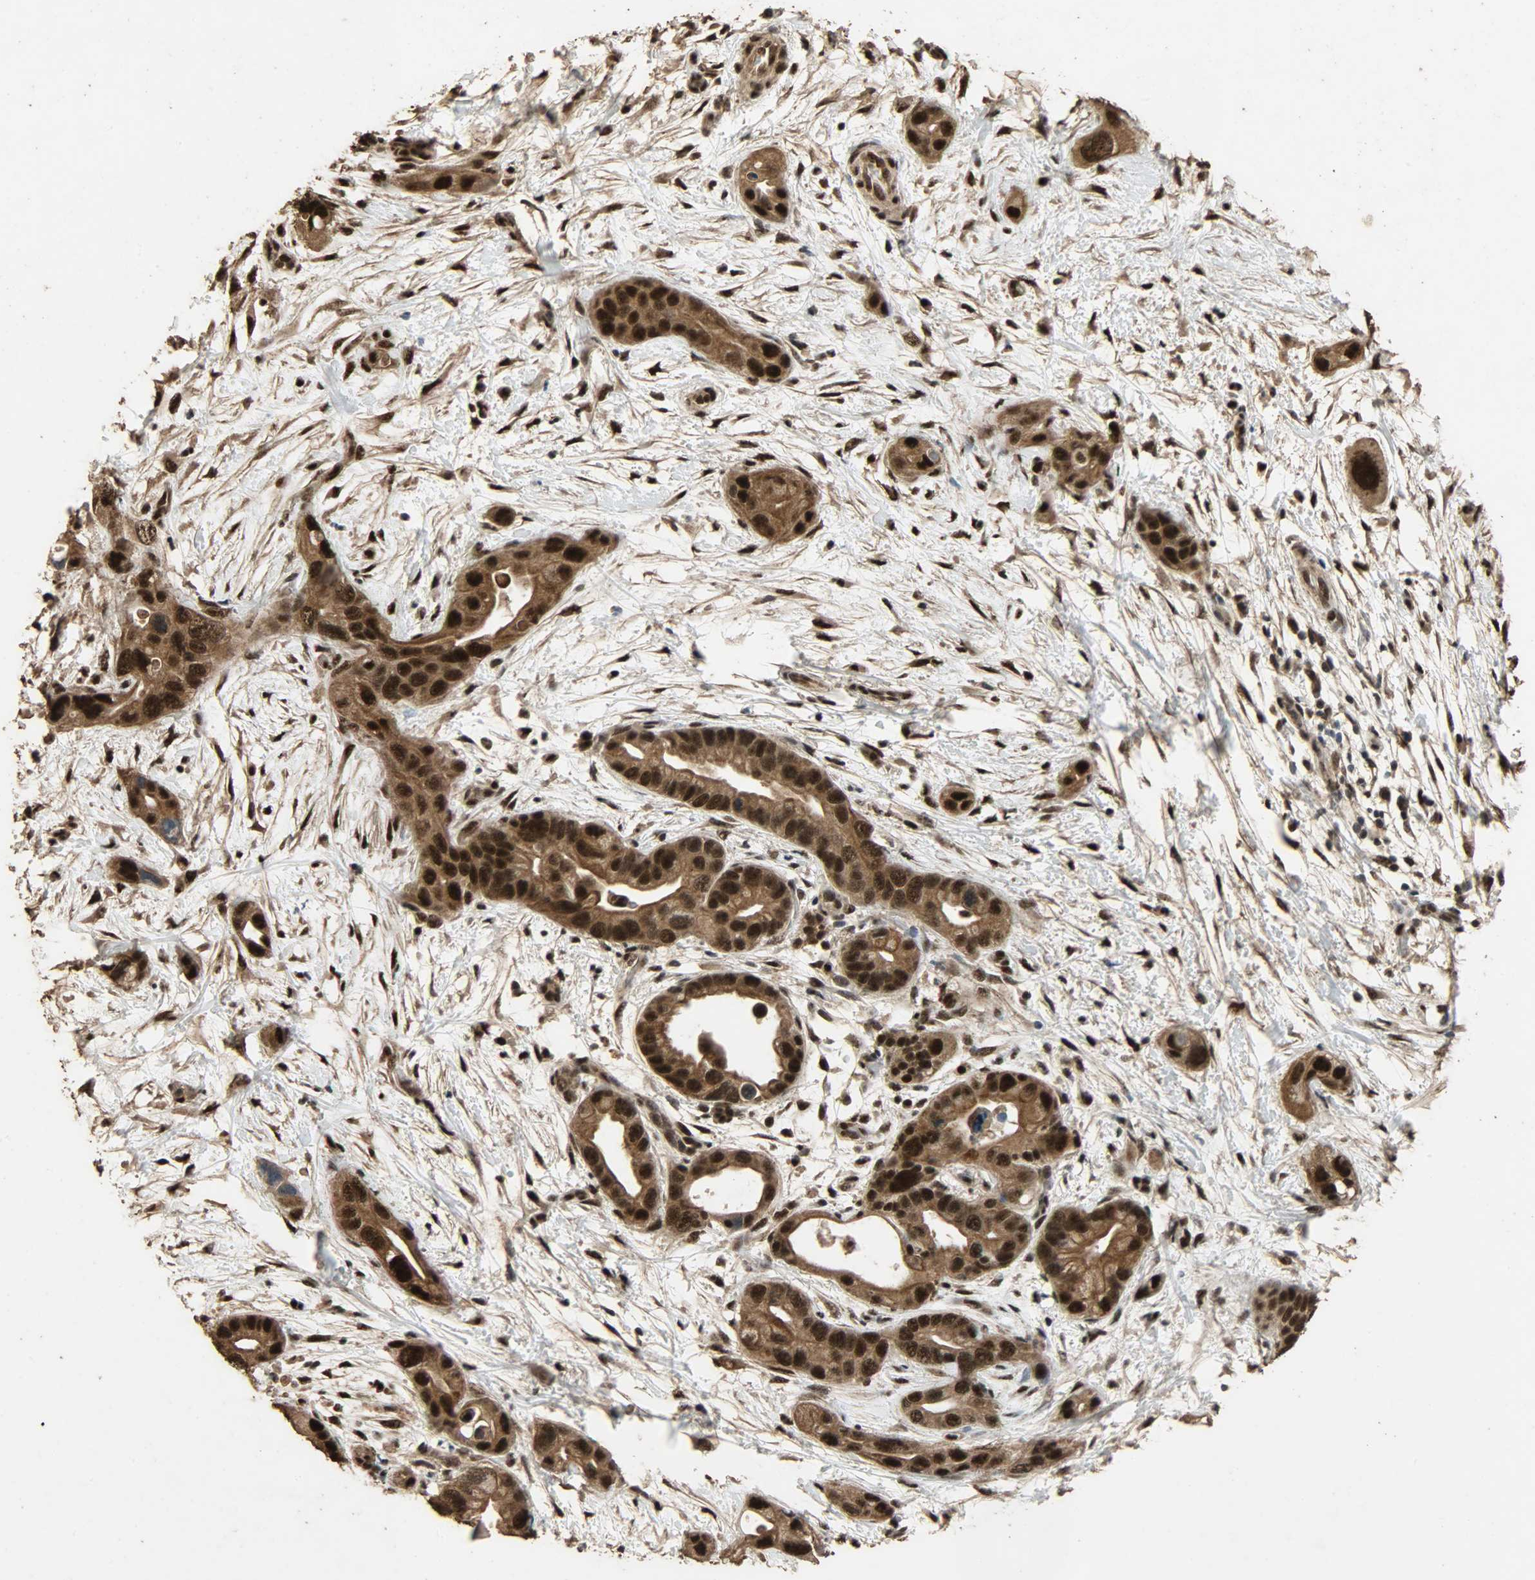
{"staining": {"intensity": "strong", "quantity": ">75%", "location": "cytoplasmic/membranous,nuclear"}, "tissue": "pancreatic cancer", "cell_type": "Tumor cells", "image_type": "cancer", "snomed": [{"axis": "morphology", "description": "Adenocarcinoma, NOS"}, {"axis": "topography", "description": "Pancreas"}], "caption": "Immunohistochemistry (IHC) staining of adenocarcinoma (pancreatic), which displays high levels of strong cytoplasmic/membranous and nuclear expression in about >75% of tumor cells indicating strong cytoplasmic/membranous and nuclear protein expression. The staining was performed using DAB (3,3'-diaminobenzidine) (brown) for protein detection and nuclei were counterstained in hematoxylin (blue).", "gene": "CCNT2", "patient": {"sex": "female", "age": 77}}